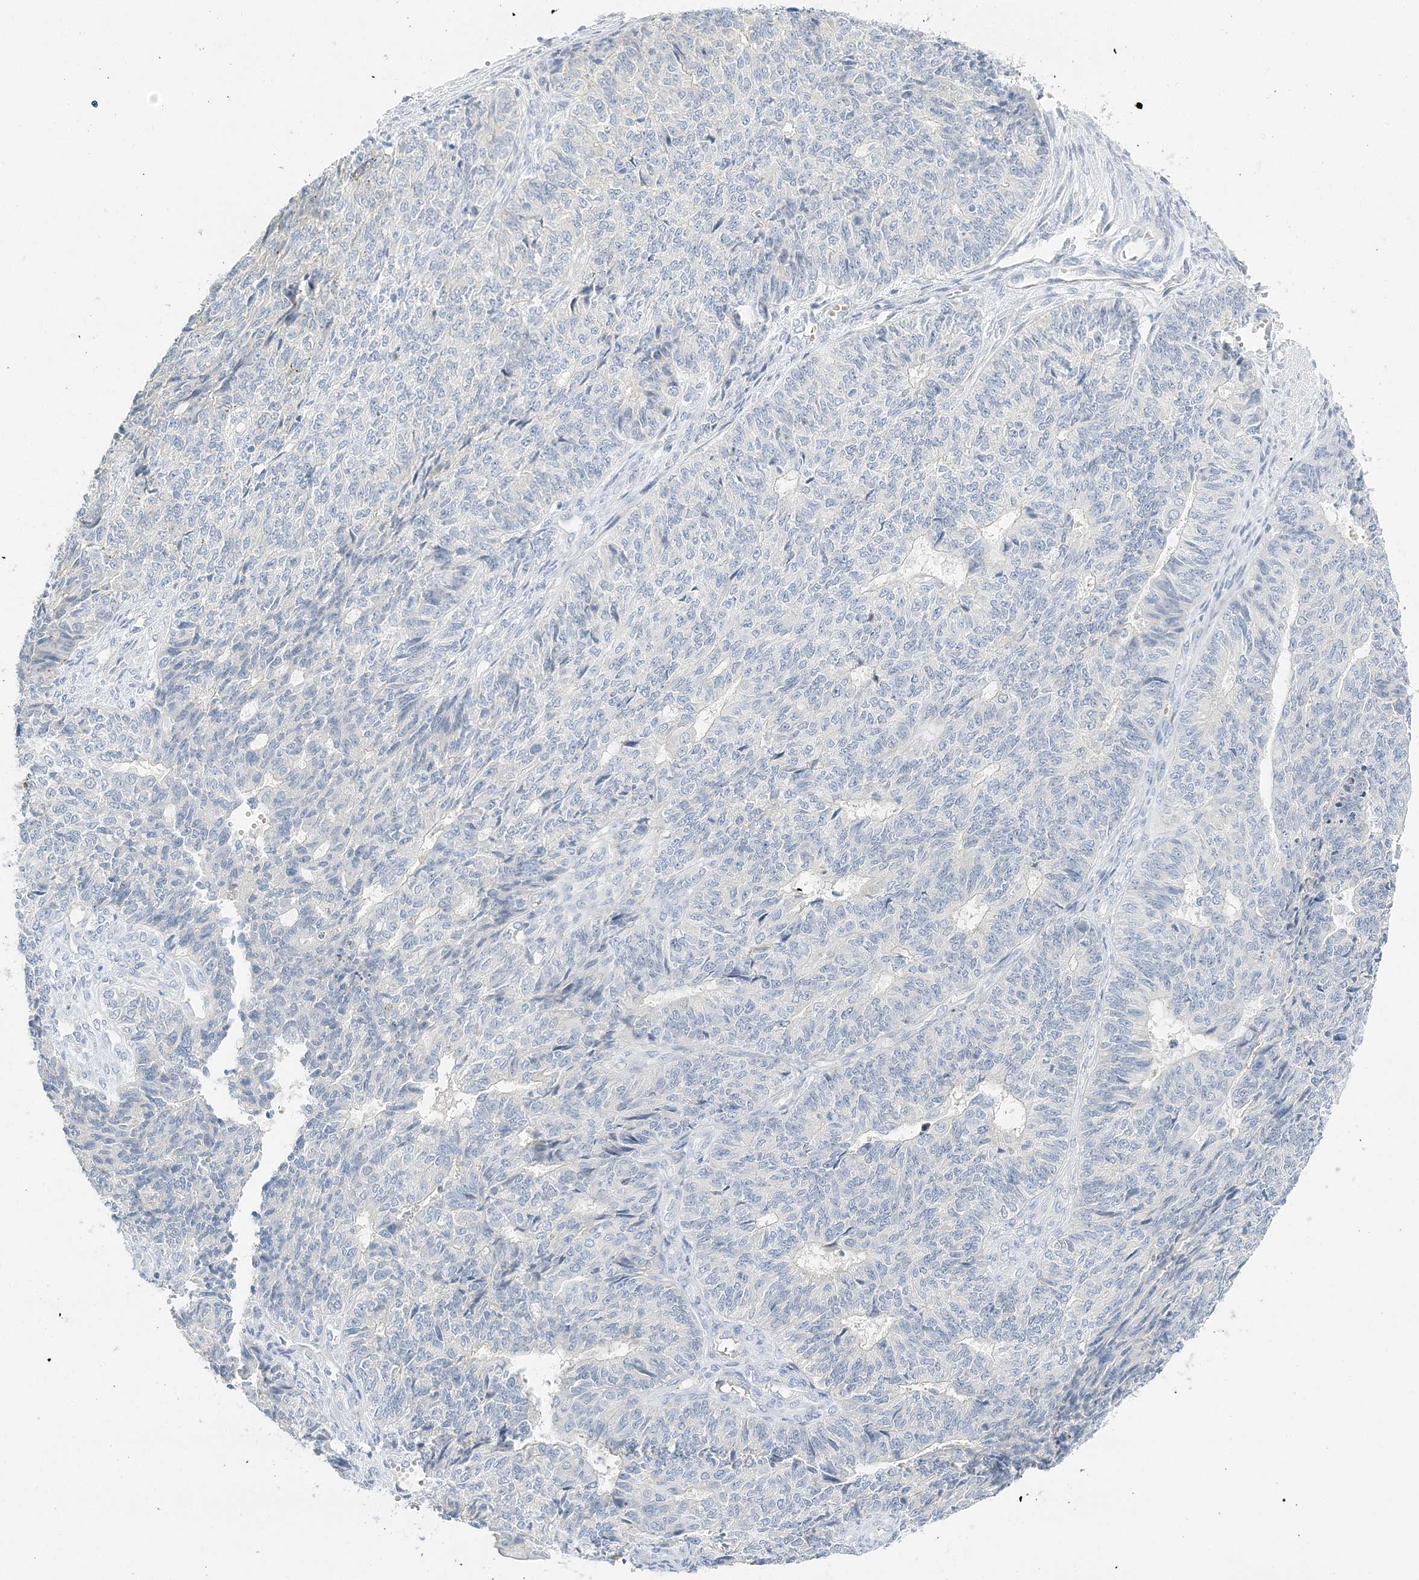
{"staining": {"intensity": "negative", "quantity": "none", "location": "none"}, "tissue": "endometrial cancer", "cell_type": "Tumor cells", "image_type": "cancer", "snomed": [{"axis": "morphology", "description": "Adenocarcinoma, NOS"}, {"axis": "topography", "description": "Endometrium"}], "caption": "This is a photomicrograph of IHC staining of endometrial cancer, which shows no staining in tumor cells.", "gene": "VILL", "patient": {"sex": "female", "age": 32}}